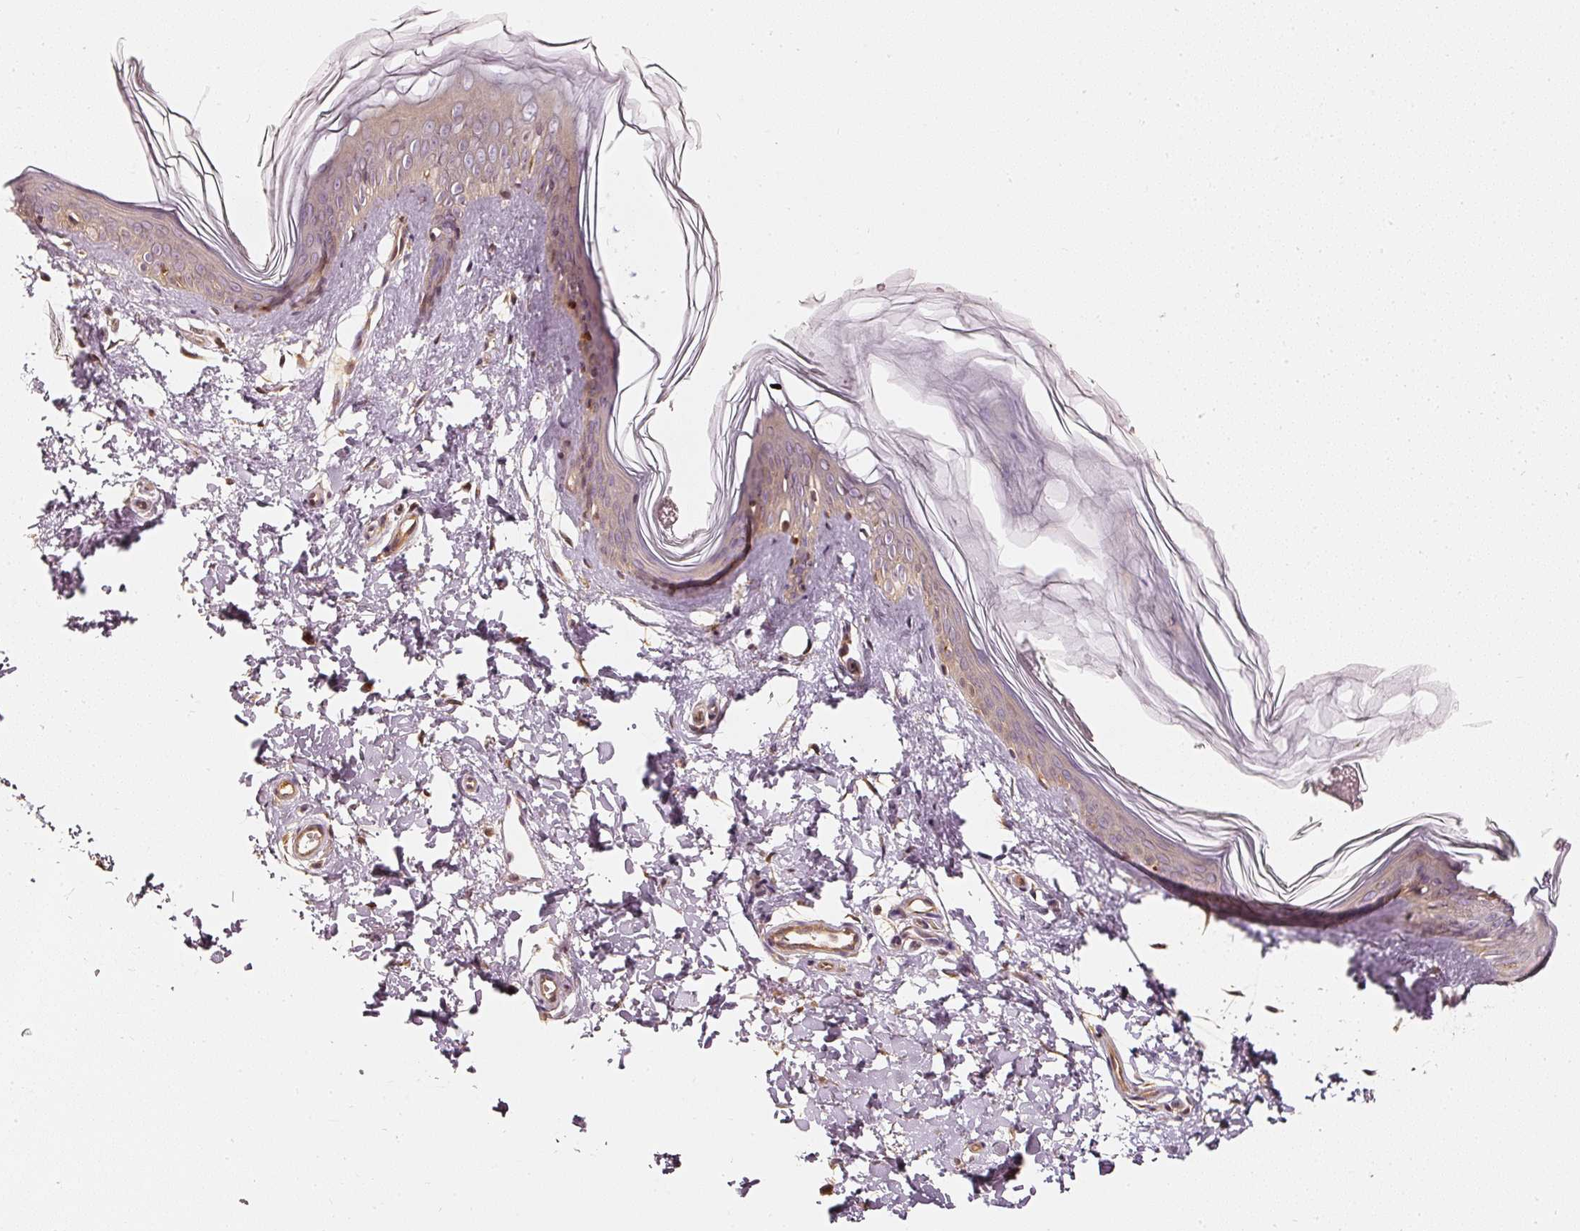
{"staining": {"intensity": "strong", "quantity": ">75%", "location": "cytoplasmic/membranous"}, "tissue": "skin", "cell_type": "Fibroblasts", "image_type": "normal", "snomed": [{"axis": "morphology", "description": "Normal tissue, NOS"}, {"axis": "topography", "description": "Skin"}], "caption": "Skin stained with a brown dye demonstrates strong cytoplasmic/membranous positive positivity in about >75% of fibroblasts.", "gene": "ASMTL", "patient": {"sex": "female", "age": 41}}